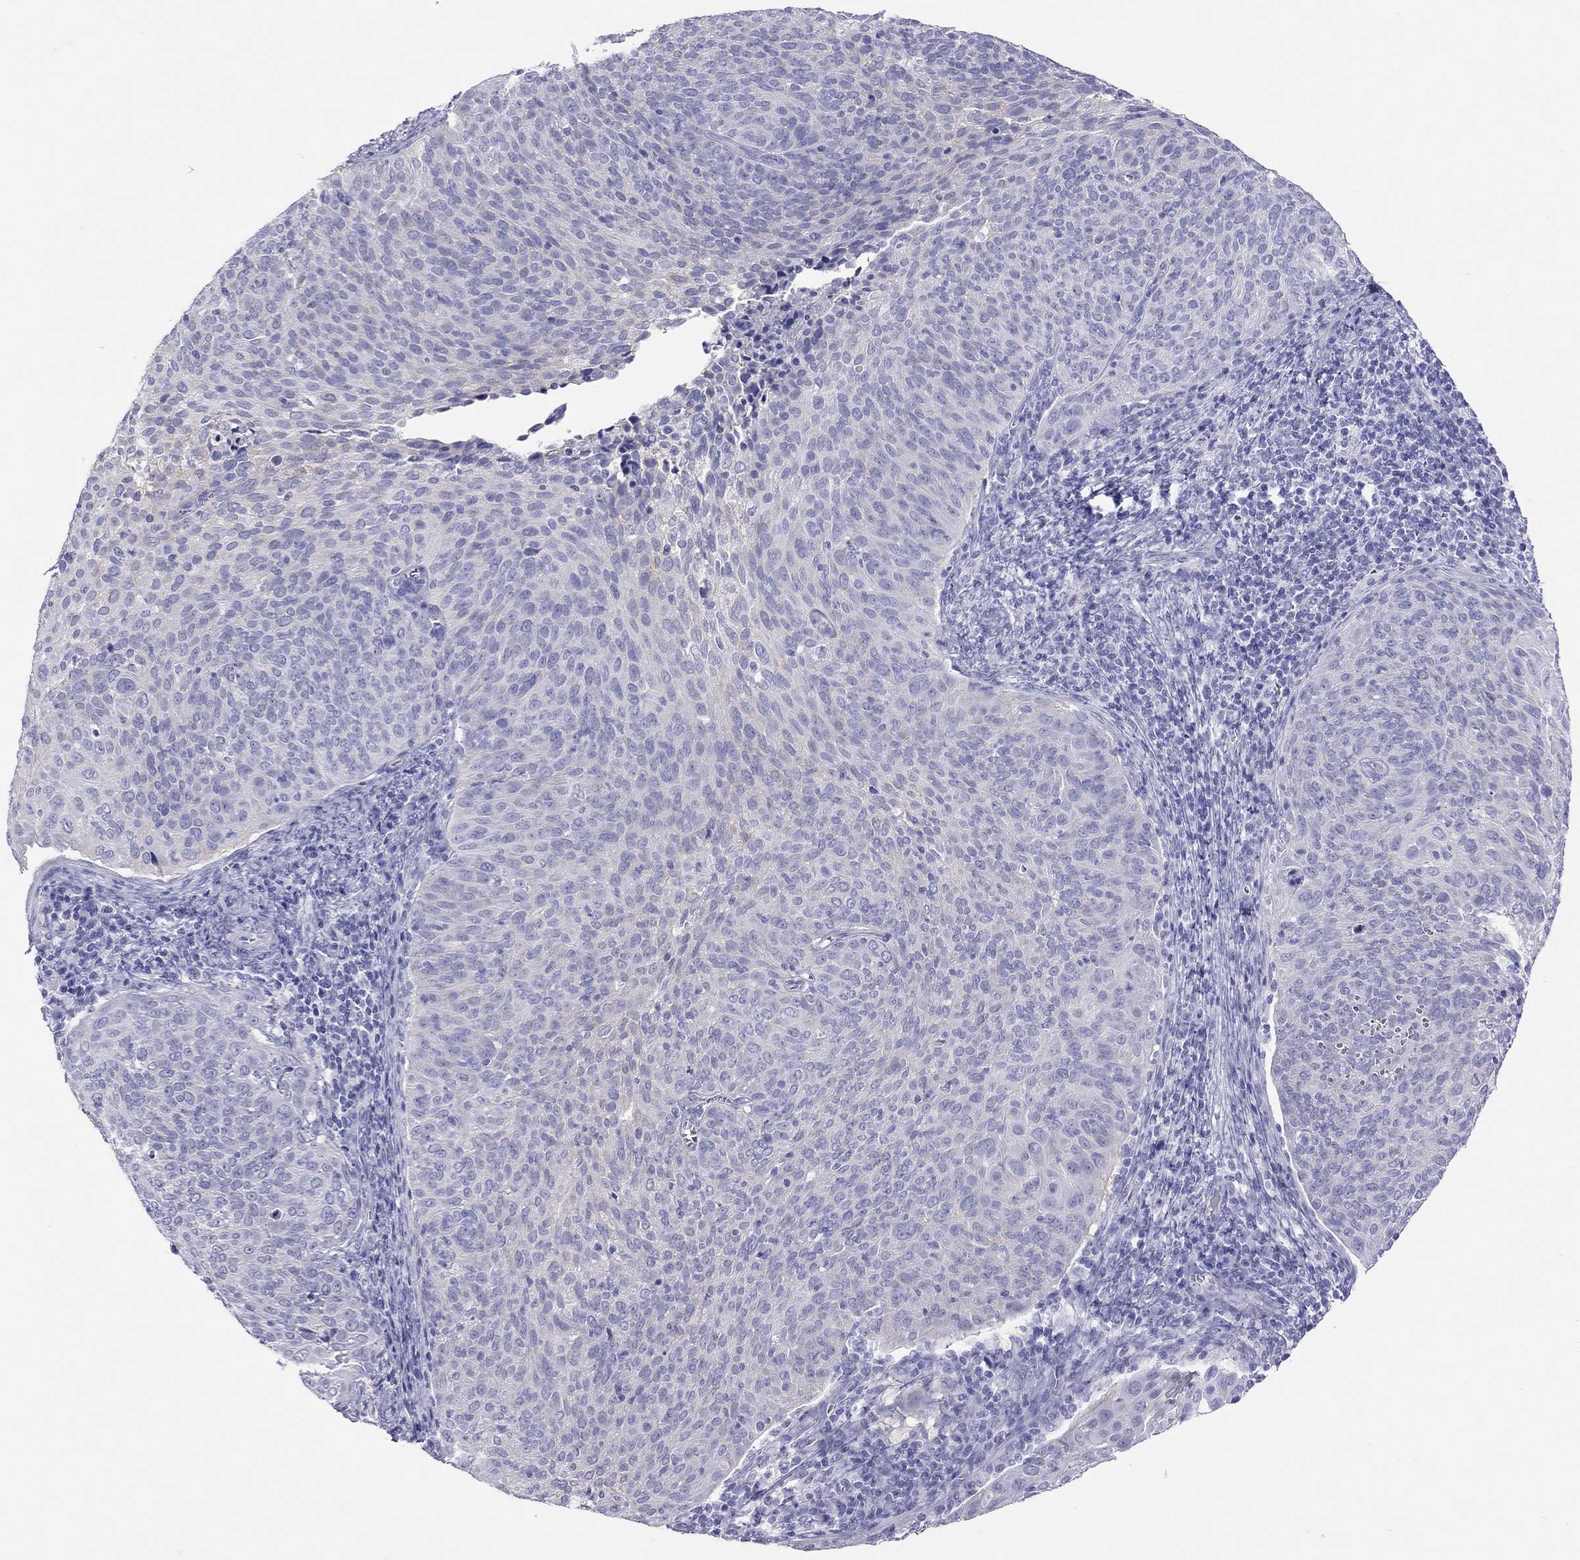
{"staining": {"intensity": "negative", "quantity": "none", "location": "none"}, "tissue": "cervical cancer", "cell_type": "Tumor cells", "image_type": "cancer", "snomed": [{"axis": "morphology", "description": "Squamous cell carcinoma, NOS"}, {"axis": "topography", "description": "Cervix"}], "caption": "Tumor cells show no significant protein expression in cervical cancer (squamous cell carcinoma).", "gene": "PSMB11", "patient": {"sex": "female", "age": 39}}